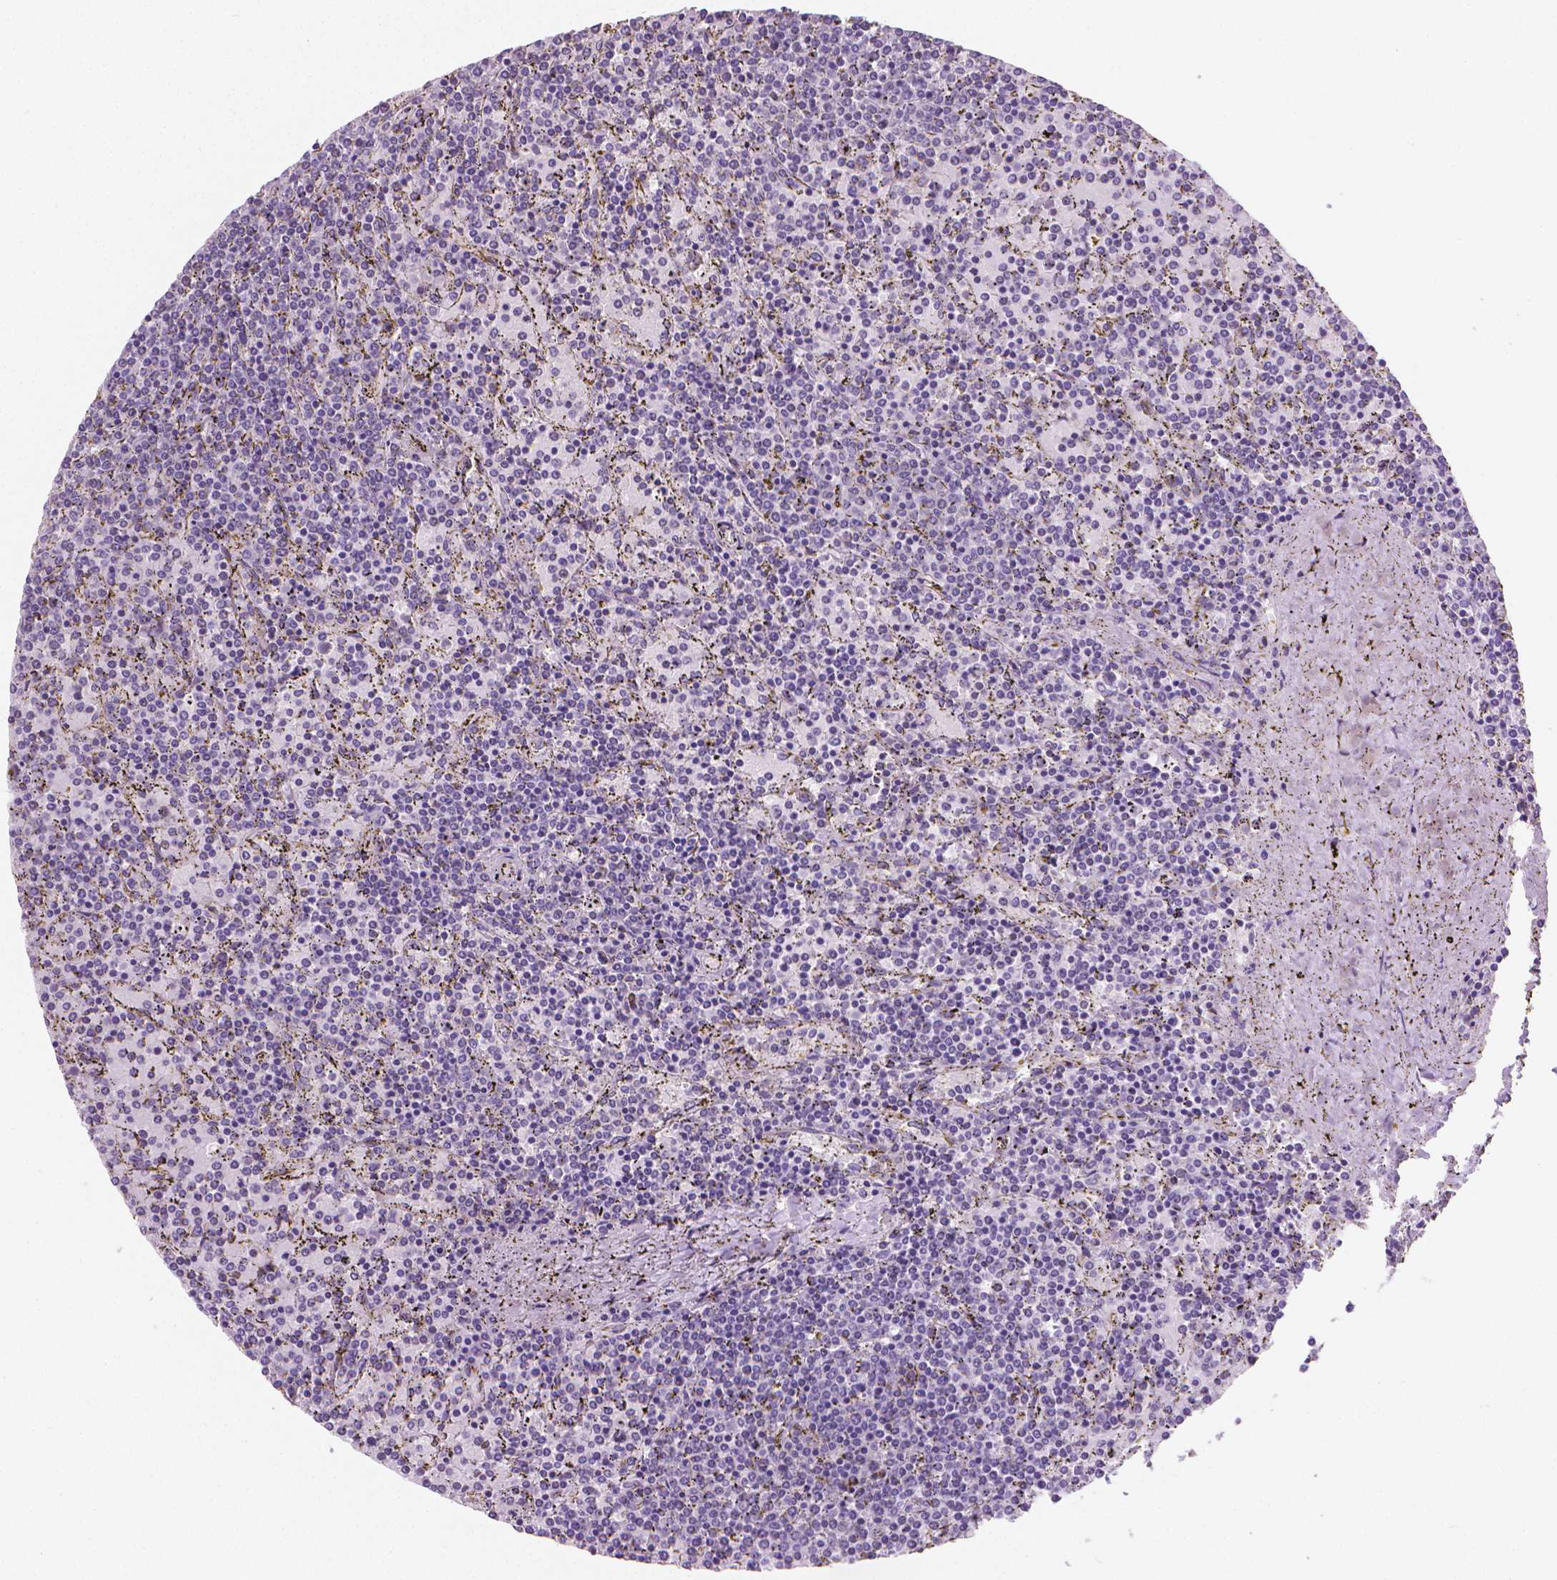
{"staining": {"intensity": "negative", "quantity": "none", "location": "none"}, "tissue": "lymphoma", "cell_type": "Tumor cells", "image_type": "cancer", "snomed": [{"axis": "morphology", "description": "Malignant lymphoma, non-Hodgkin's type, Low grade"}, {"axis": "topography", "description": "Spleen"}], "caption": "Immunohistochemistry of human lymphoma shows no staining in tumor cells.", "gene": "CLXN", "patient": {"sex": "female", "age": 77}}